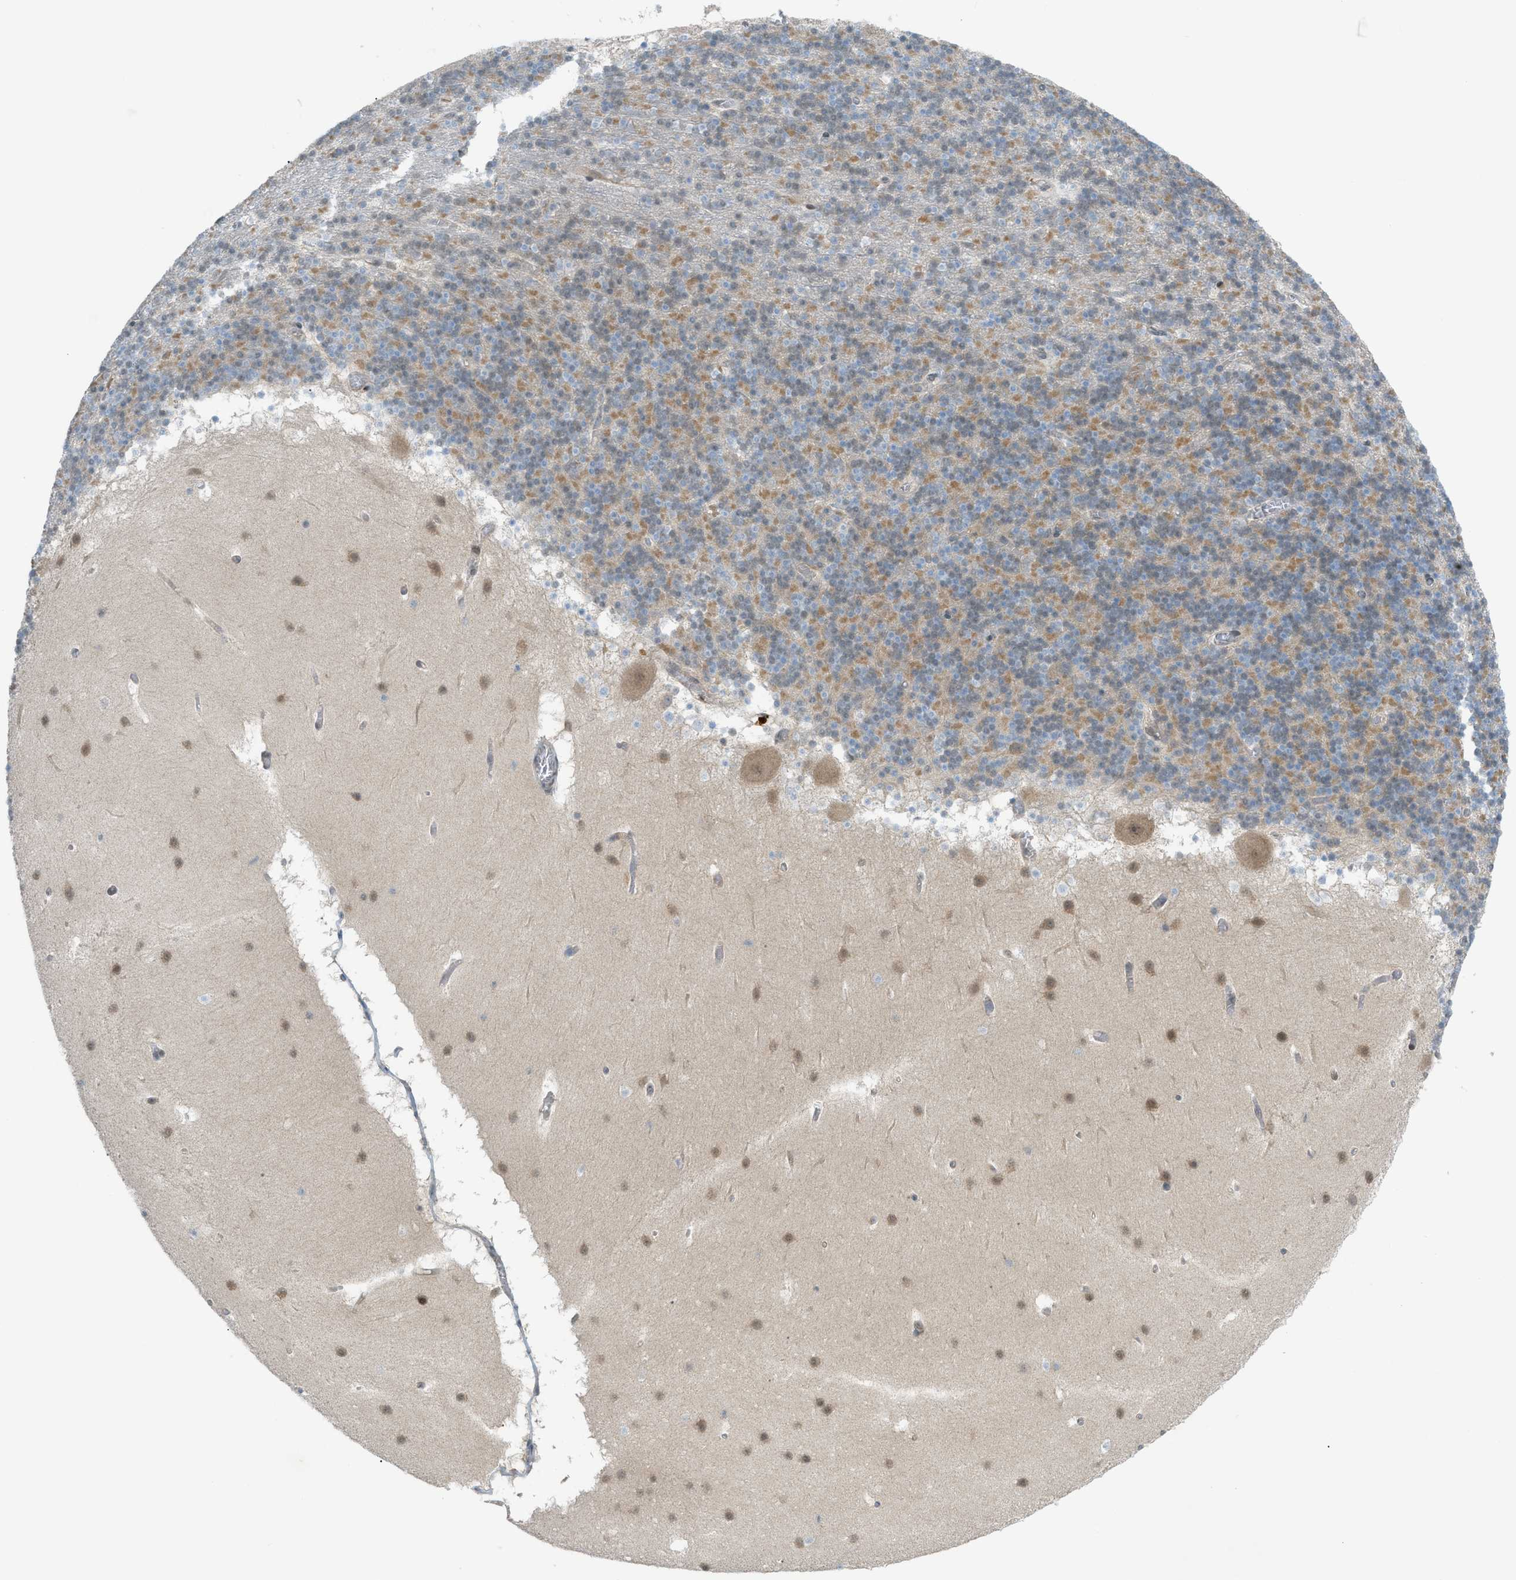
{"staining": {"intensity": "moderate", "quantity": "<25%", "location": "cytoplasmic/membranous"}, "tissue": "cerebellum", "cell_type": "Cells in granular layer", "image_type": "normal", "snomed": [{"axis": "morphology", "description": "Normal tissue, NOS"}, {"axis": "topography", "description": "Cerebellum"}], "caption": "Brown immunohistochemical staining in benign cerebellum displays moderate cytoplasmic/membranous positivity in approximately <25% of cells in granular layer. The protein is shown in brown color, while the nuclei are stained blue.", "gene": "DYRK1A", "patient": {"sex": "male", "age": 45}}